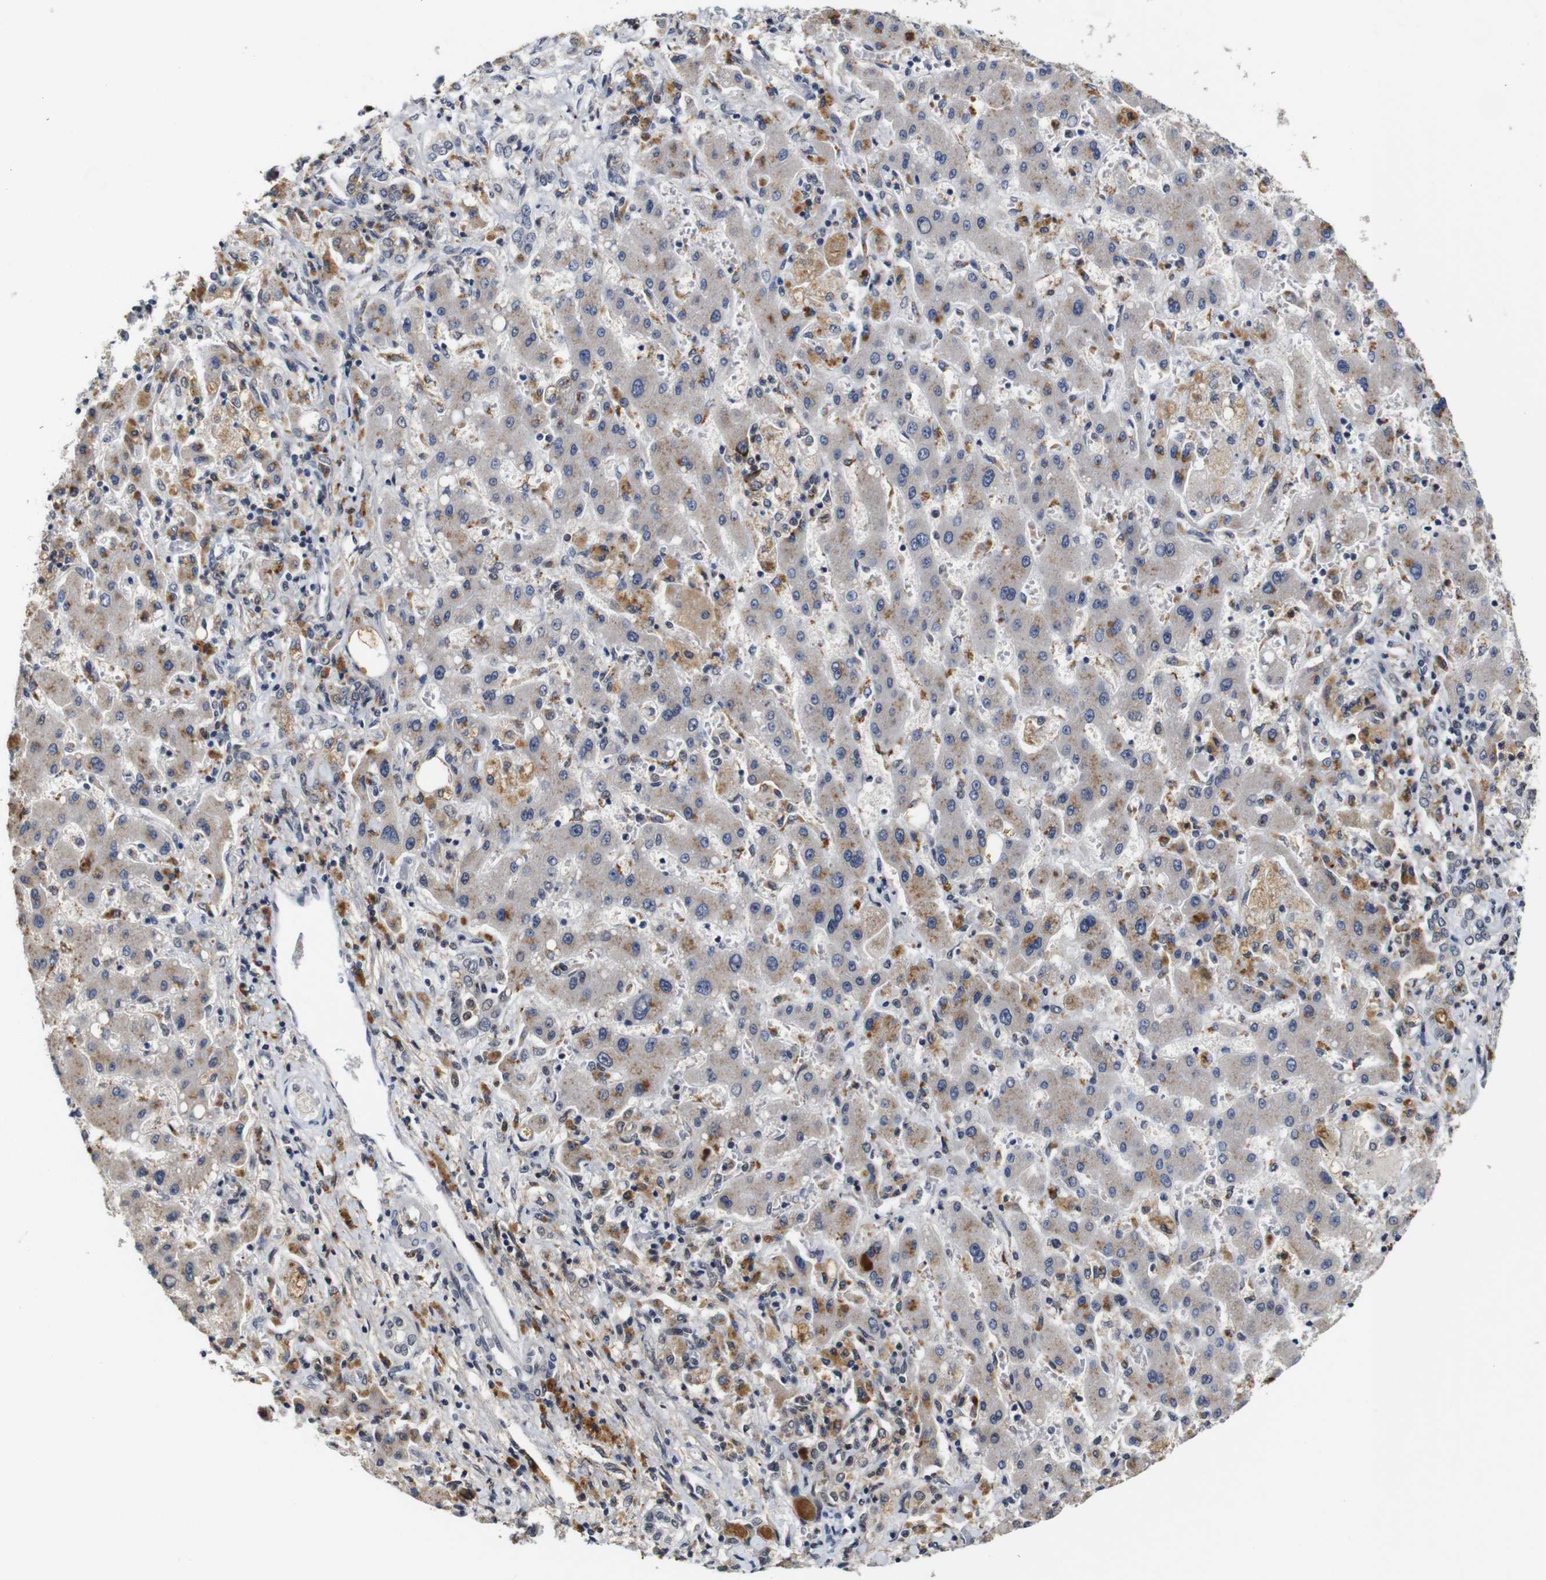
{"staining": {"intensity": "moderate", "quantity": "25%-75%", "location": "cytoplasmic/membranous"}, "tissue": "liver cancer", "cell_type": "Tumor cells", "image_type": "cancer", "snomed": [{"axis": "morphology", "description": "Cholangiocarcinoma"}, {"axis": "topography", "description": "Liver"}], "caption": "The immunohistochemical stain shows moderate cytoplasmic/membranous expression in tumor cells of liver cancer (cholangiocarcinoma) tissue.", "gene": "NTRK3", "patient": {"sex": "male", "age": 50}}